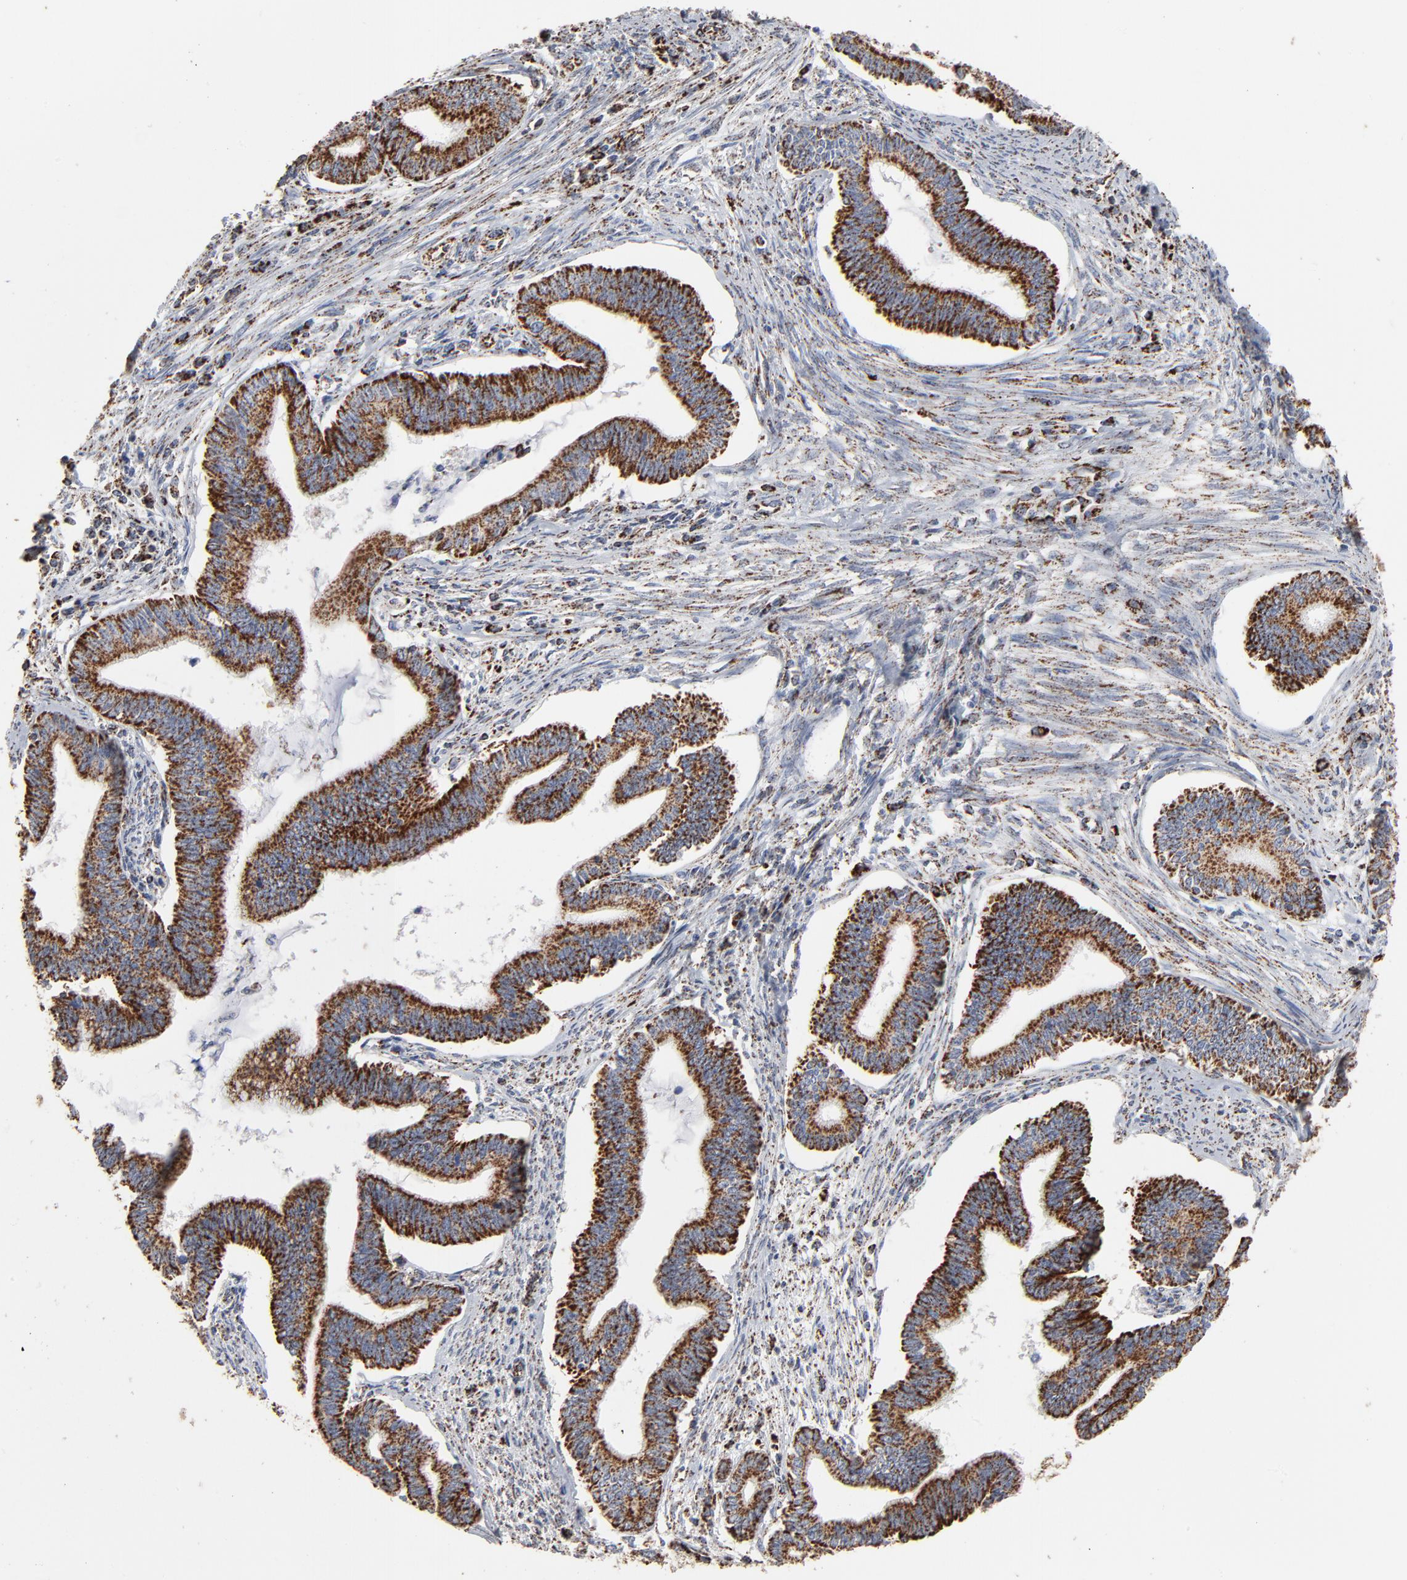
{"staining": {"intensity": "strong", "quantity": ">75%", "location": "cytoplasmic/membranous"}, "tissue": "cervical cancer", "cell_type": "Tumor cells", "image_type": "cancer", "snomed": [{"axis": "morphology", "description": "Adenocarcinoma, NOS"}, {"axis": "topography", "description": "Cervix"}], "caption": "Brown immunohistochemical staining in adenocarcinoma (cervical) displays strong cytoplasmic/membranous positivity in about >75% of tumor cells. (Stains: DAB in brown, nuclei in blue, Microscopy: brightfield microscopy at high magnification).", "gene": "UQCRC1", "patient": {"sex": "female", "age": 36}}